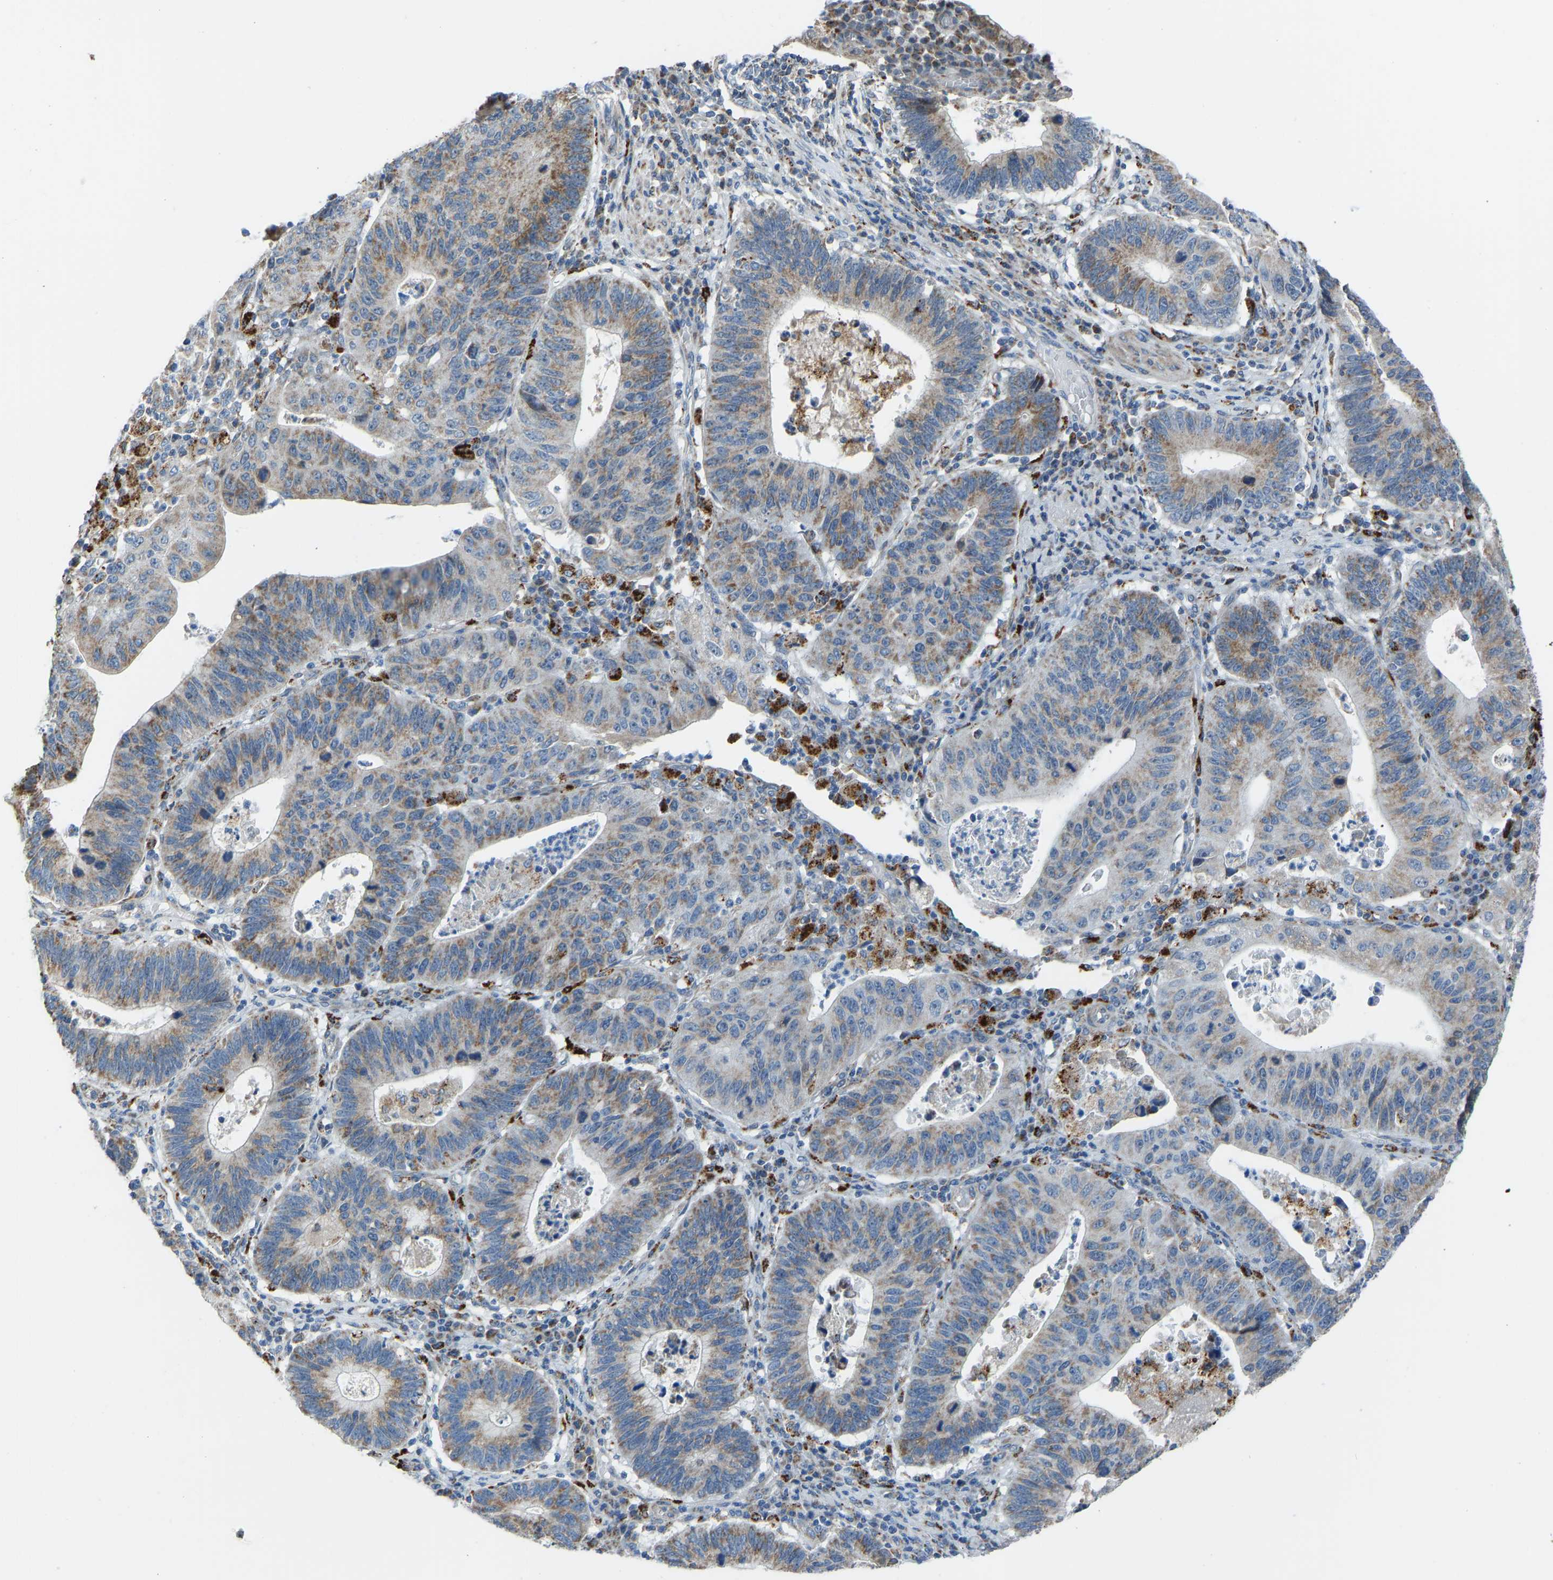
{"staining": {"intensity": "moderate", "quantity": ">75%", "location": "cytoplasmic/membranous"}, "tissue": "stomach cancer", "cell_type": "Tumor cells", "image_type": "cancer", "snomed": [{"axis": "morphology", "description": "Adenocarcinoma, NOS"}, {"axis": "topography", "description": "Stomach"}], "caption": "Protein staining displays moderate cytoplasmic/membranous staining in about >75% of tumor cells in stomach adenocarcinoma.", "gene": "SMIM20", "patient": {"sex": "male", "age": 59}}